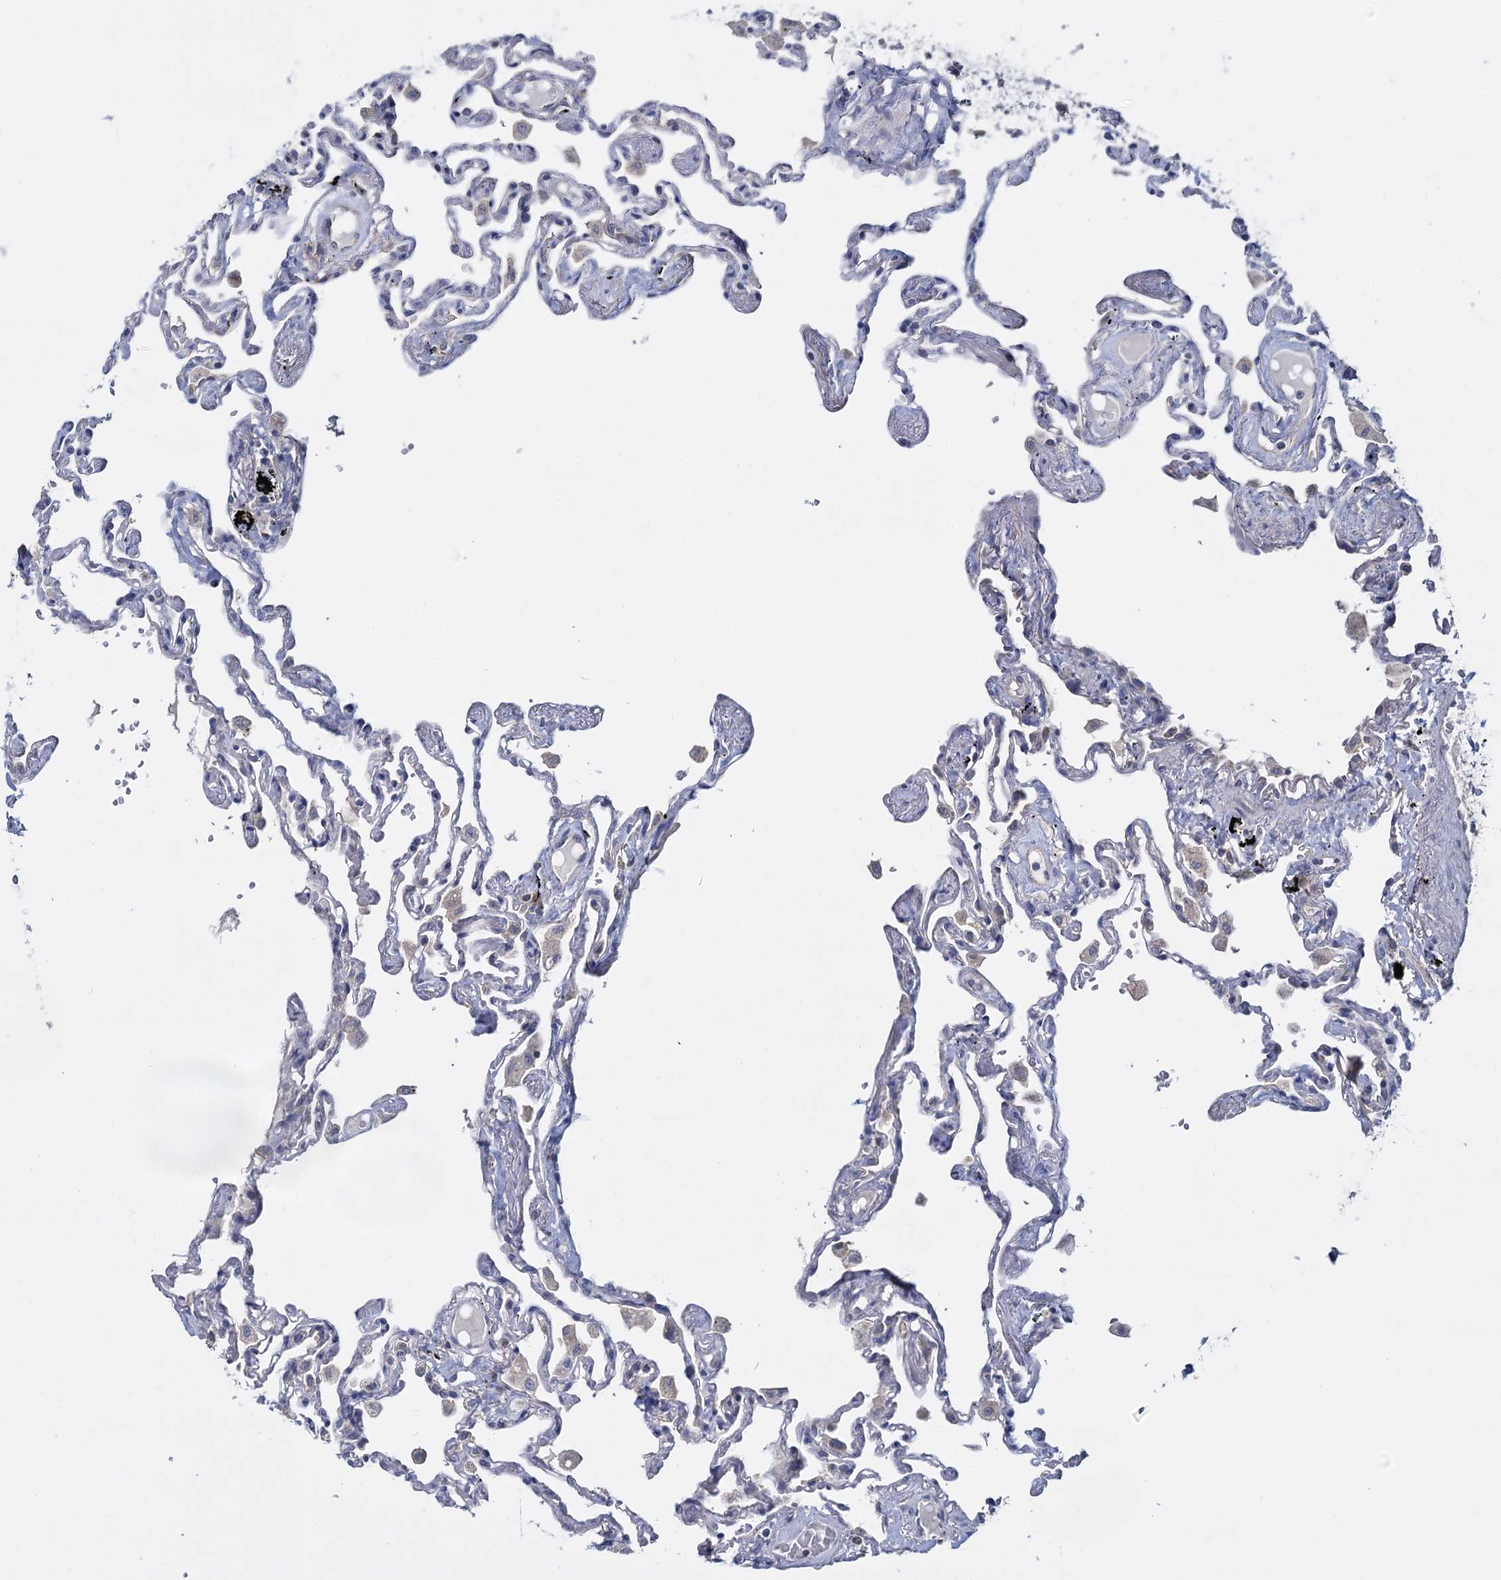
{"staining": {"intensity": "negative", "quantity": "none", "location": "none"}, "tissue": "lung", "cell_type": "Alveolar cells", "image_type": "normal", "snomed": [{"axis": "morphology", "description": "Normal tissue, NOS"}, {"axis": "topography", "description": "Lung"}], "caption": "Lung stained for a protein using immunohistochemistry (IHC) exhibits no positivity alveolar cells.", "gene": "GSTM2", "patient": {"sex": "female", "age": 67}}